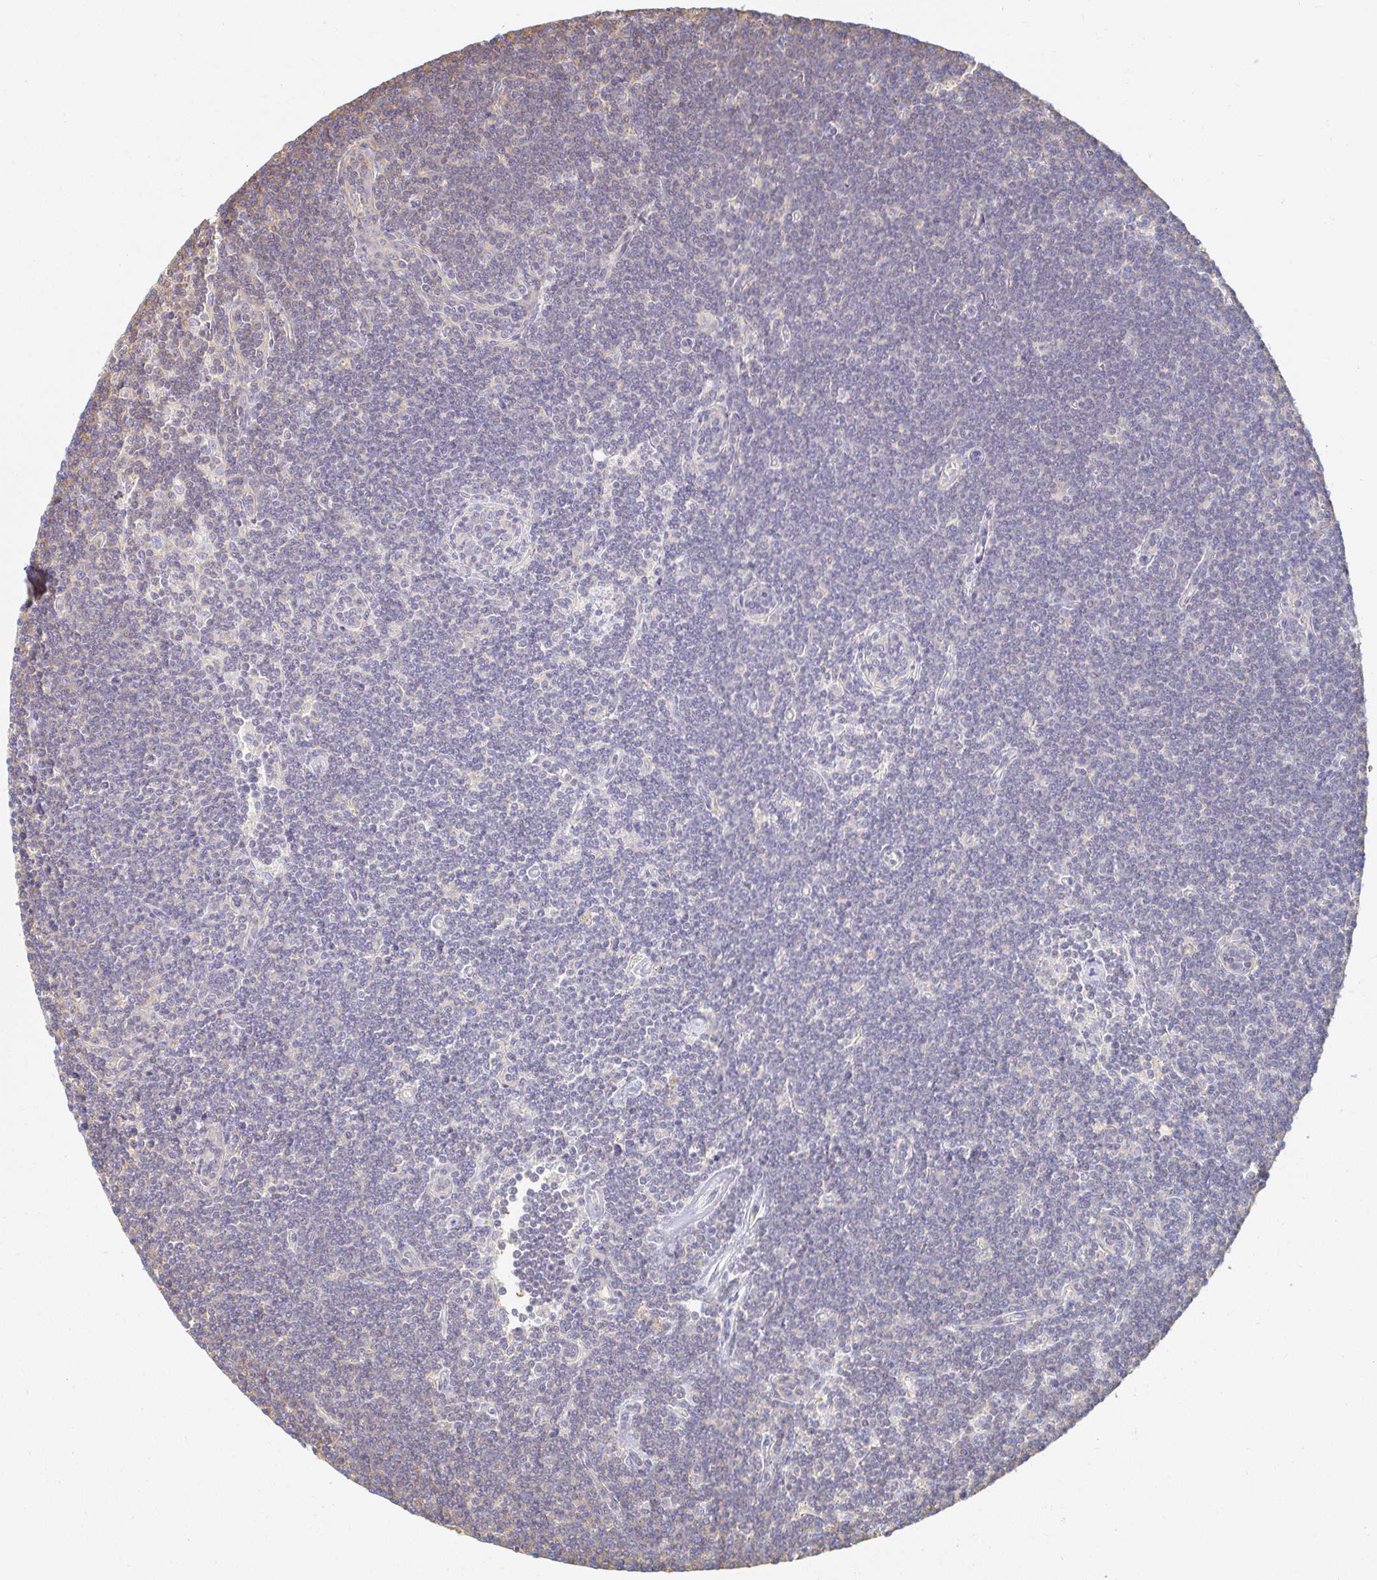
{"staining": {"intensity": "negative", "quantity": "none", "location": "none"}, "tissue": "lymphoma", "cell_type": "Tumor cells", "image_type": "cancer", "snomed": [{"axis": "morphology", "description": "Malignant lymphoma, non-Hodgkin's type, Low grade"}, {"axis": "topography", "description": "Lymph node"}], "caption": "High magnification brightfield microscopy of lymphoma stained with DAB (3,3'-diaminobenzidine) (brown) and counterstained with hematoxylin (blue): tumor cells show no significant expression. Nuclei are stained in blue.", "gene": "TSPAN19", "patient": {"sex": "female", "age": 73}}